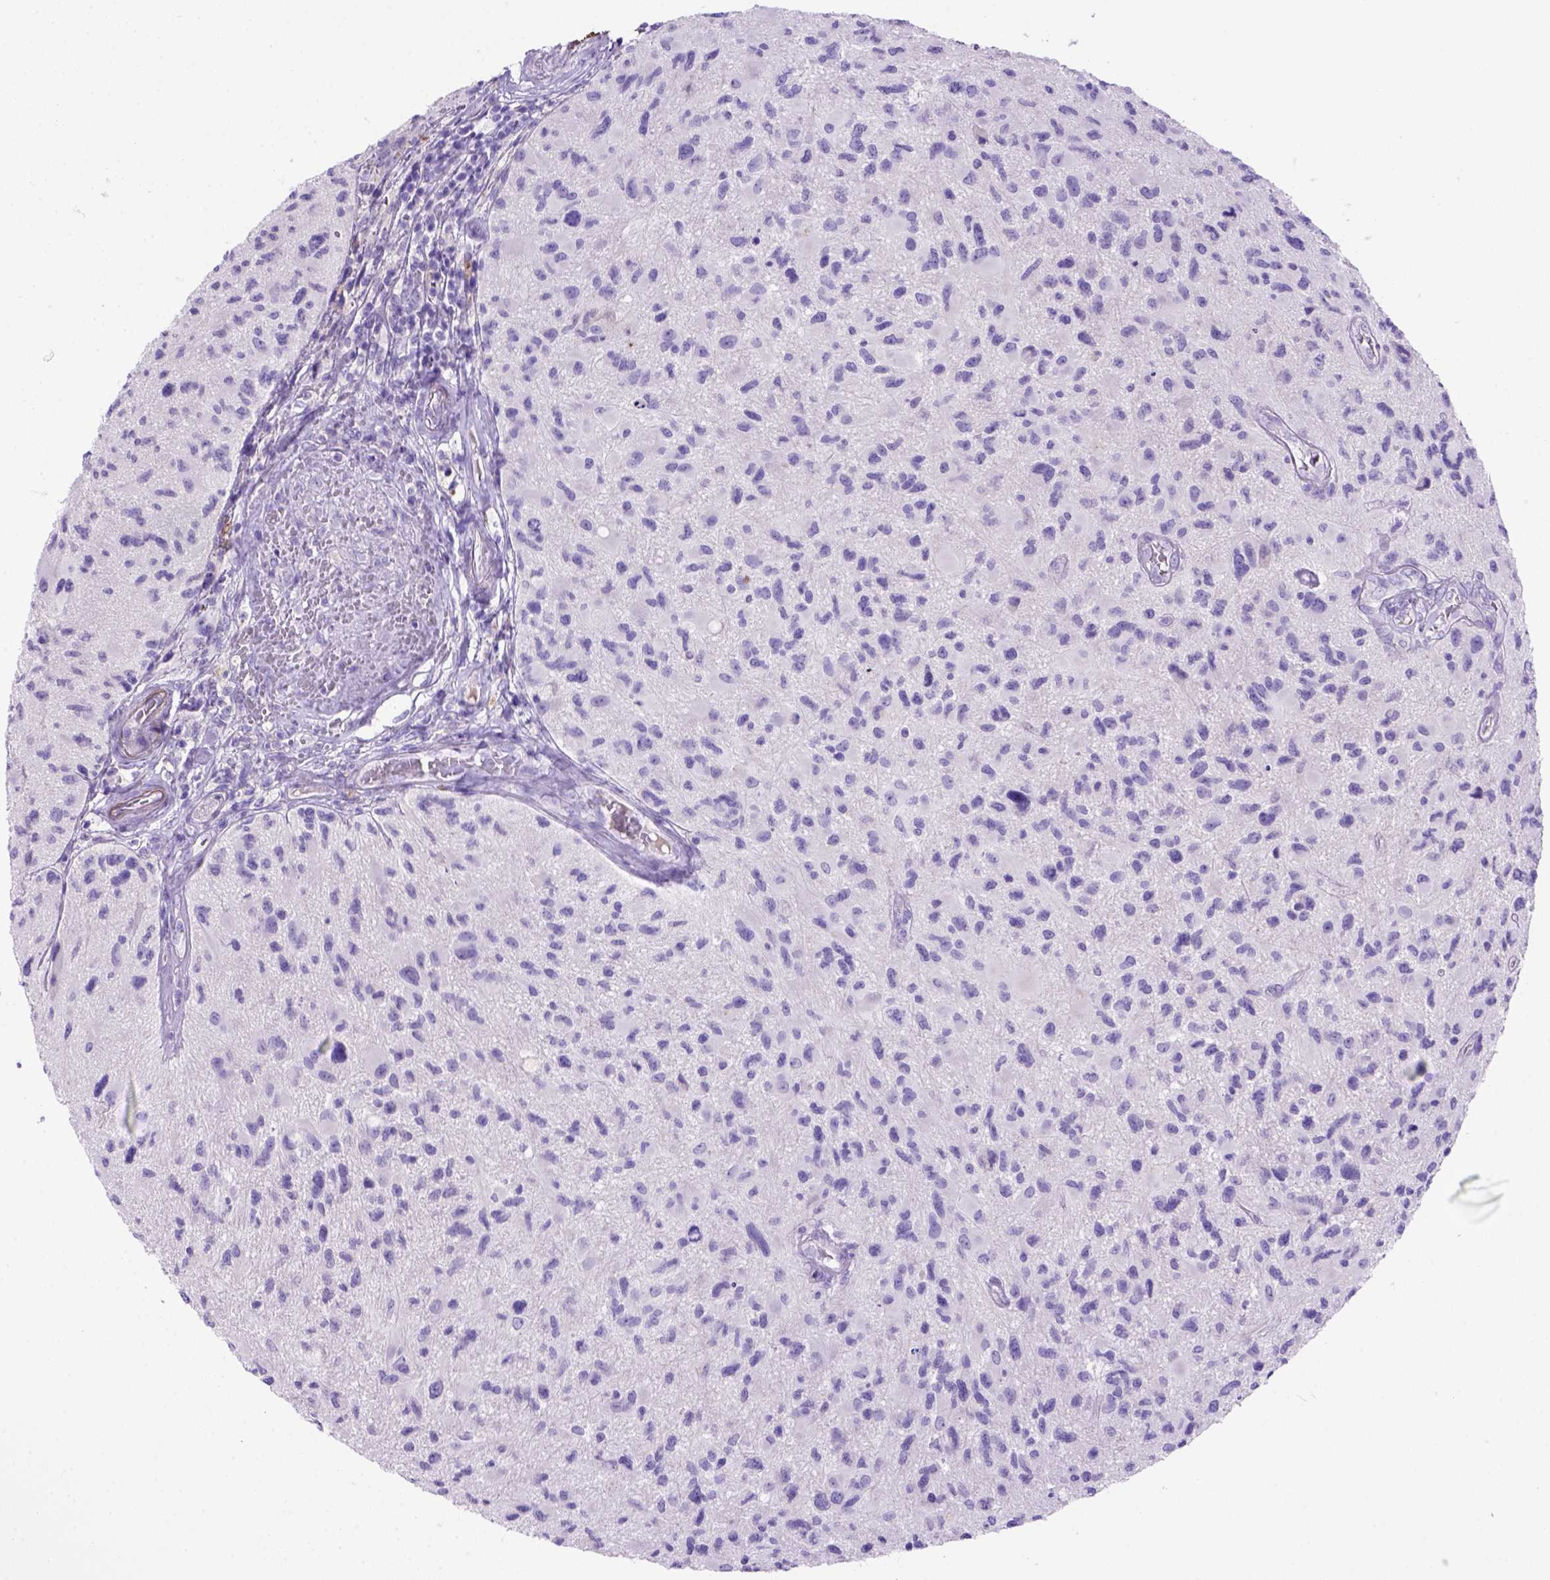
{"staining": {"intensity": "negative", "quantity": "none", "location": "none"}, "tissue": "glioma", "cell_type": "Tumor cells", "image_type": "cancer", "snomed": [{"axis": "morphology", "description": "Glioma, malignant, NOS"}, {"axis": "morphology", "description": "Glioma, malignant, High grade"}, {"axis": "topography", "description": "Brain"}], "caption": "Glioma stained for a protein using IHC exhibits no expression tumor cells.", "gene": "SIRPD", "patient": {"sex": "female", "age": 71}}